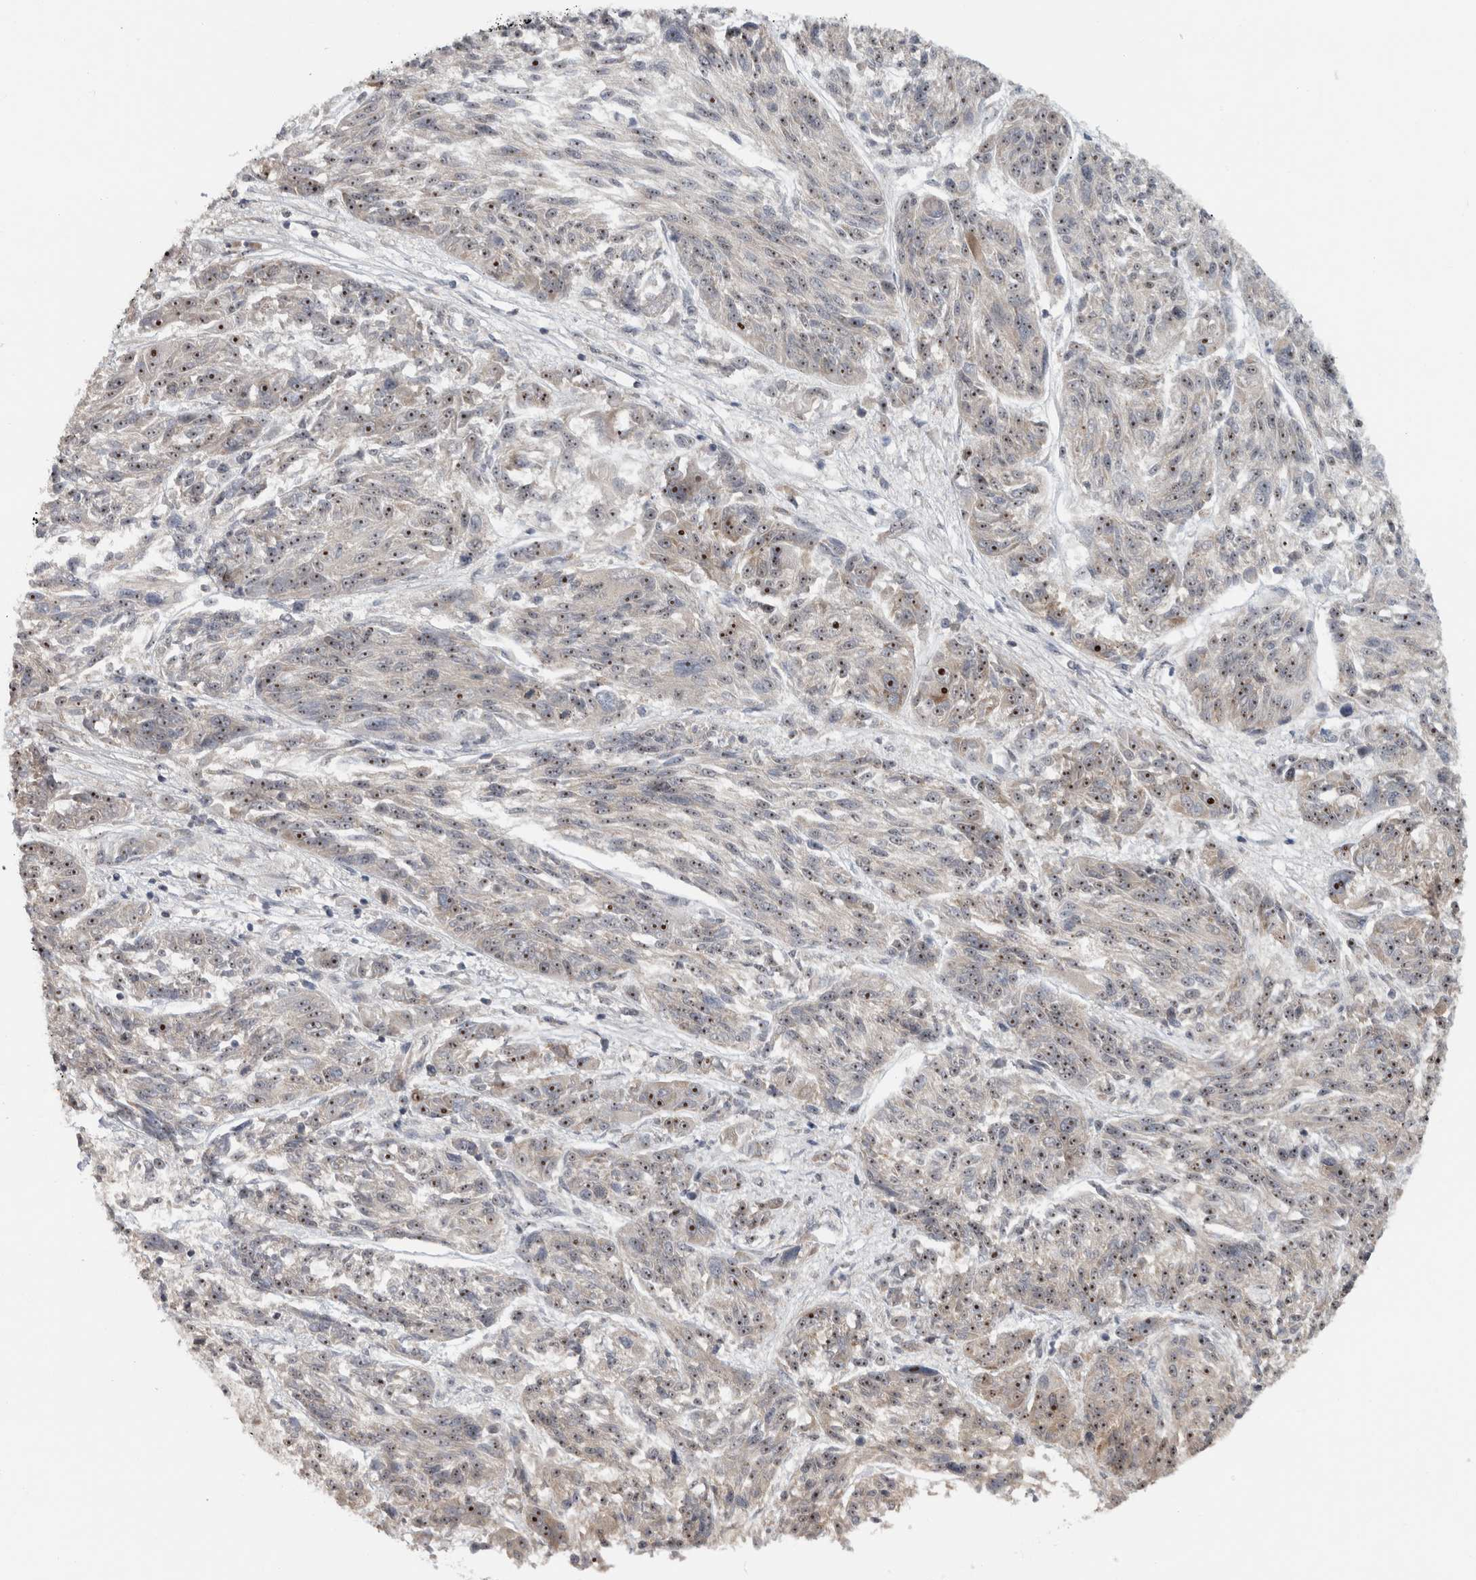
{"staining": {"intensity": "moderate", "quantity": ">75%", "location": "nuclear"}, "tissue": "melanoma", "cell_type": "Tumor cells", "image_type": "cancer", "snomed": [{"axis": "morphology", "description": "Malignant melanoma, NOS"}, {"axis": "topography", "description": "Skin"}], "caption": "Protein staining by immunohistochemistry (IHC) demonstrates moderate nuclear positivity in approximately >75% of tumor cells in melanoma. The protein of interest is shown in brown color, while the nuclei are stained blue.", "gene": "RBM28", "patient": {"sex": "male", "age": 53}}